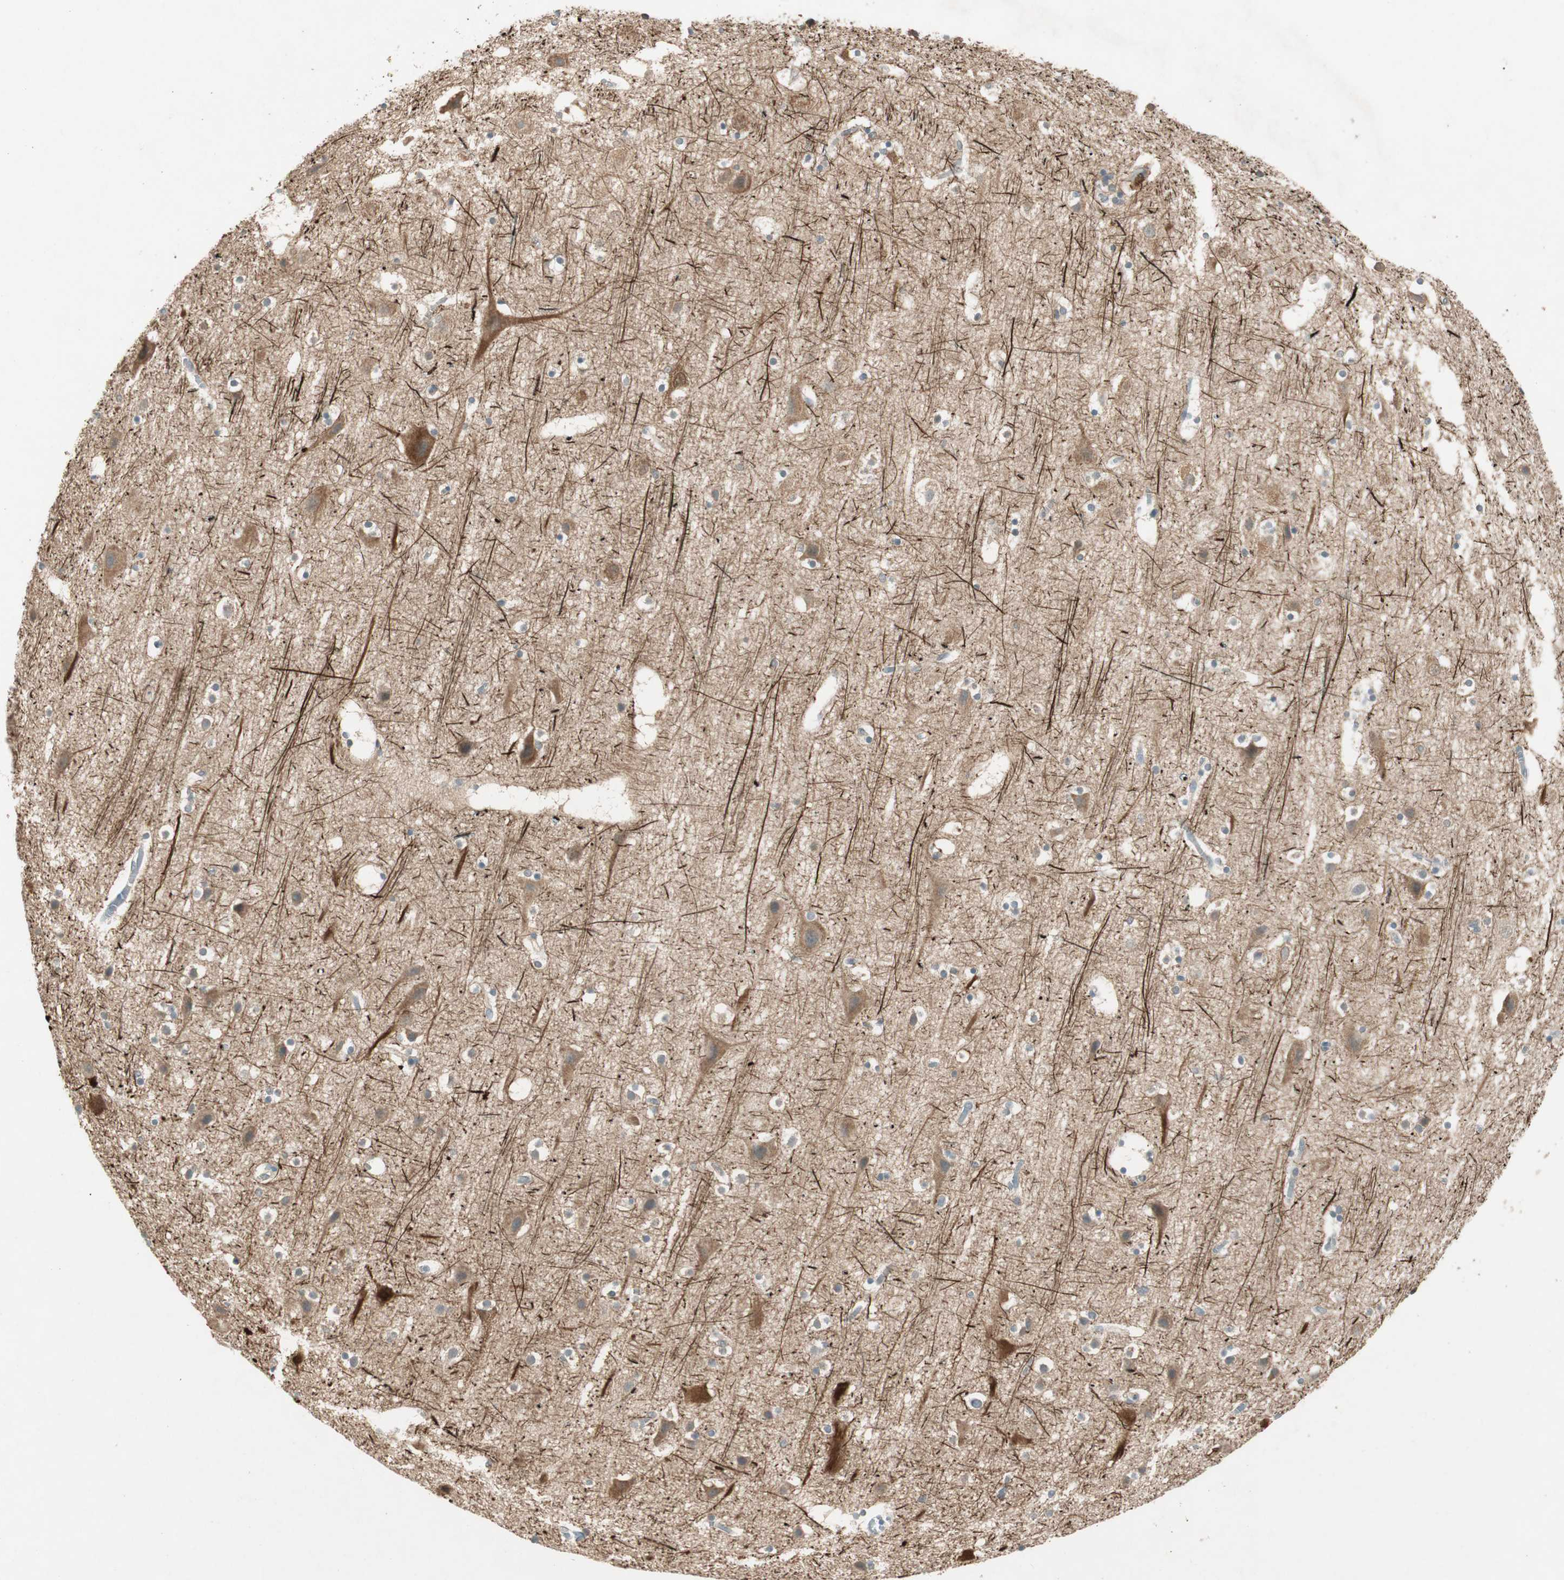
{"staining": {"intensity": "negative", "quantity": "none", "location": "none"}, "tissue": "cerebral cortex", "cell_type": "Endothelial cells", "image_type": "normal", "snomed": [{"axis": "morphology", "description": "Normal tissue, NOS"}, {"axis": "topography", "description": "Cerebral cortex"}], "caption": "IHC photomicrograph of benign cerebral cortex stained for a protein (brown), which shows no expression in endothelial cells. Nuclei are stained in blue.", "gene": "NCLN", "patient": {"sex": "male", "age": 45}}